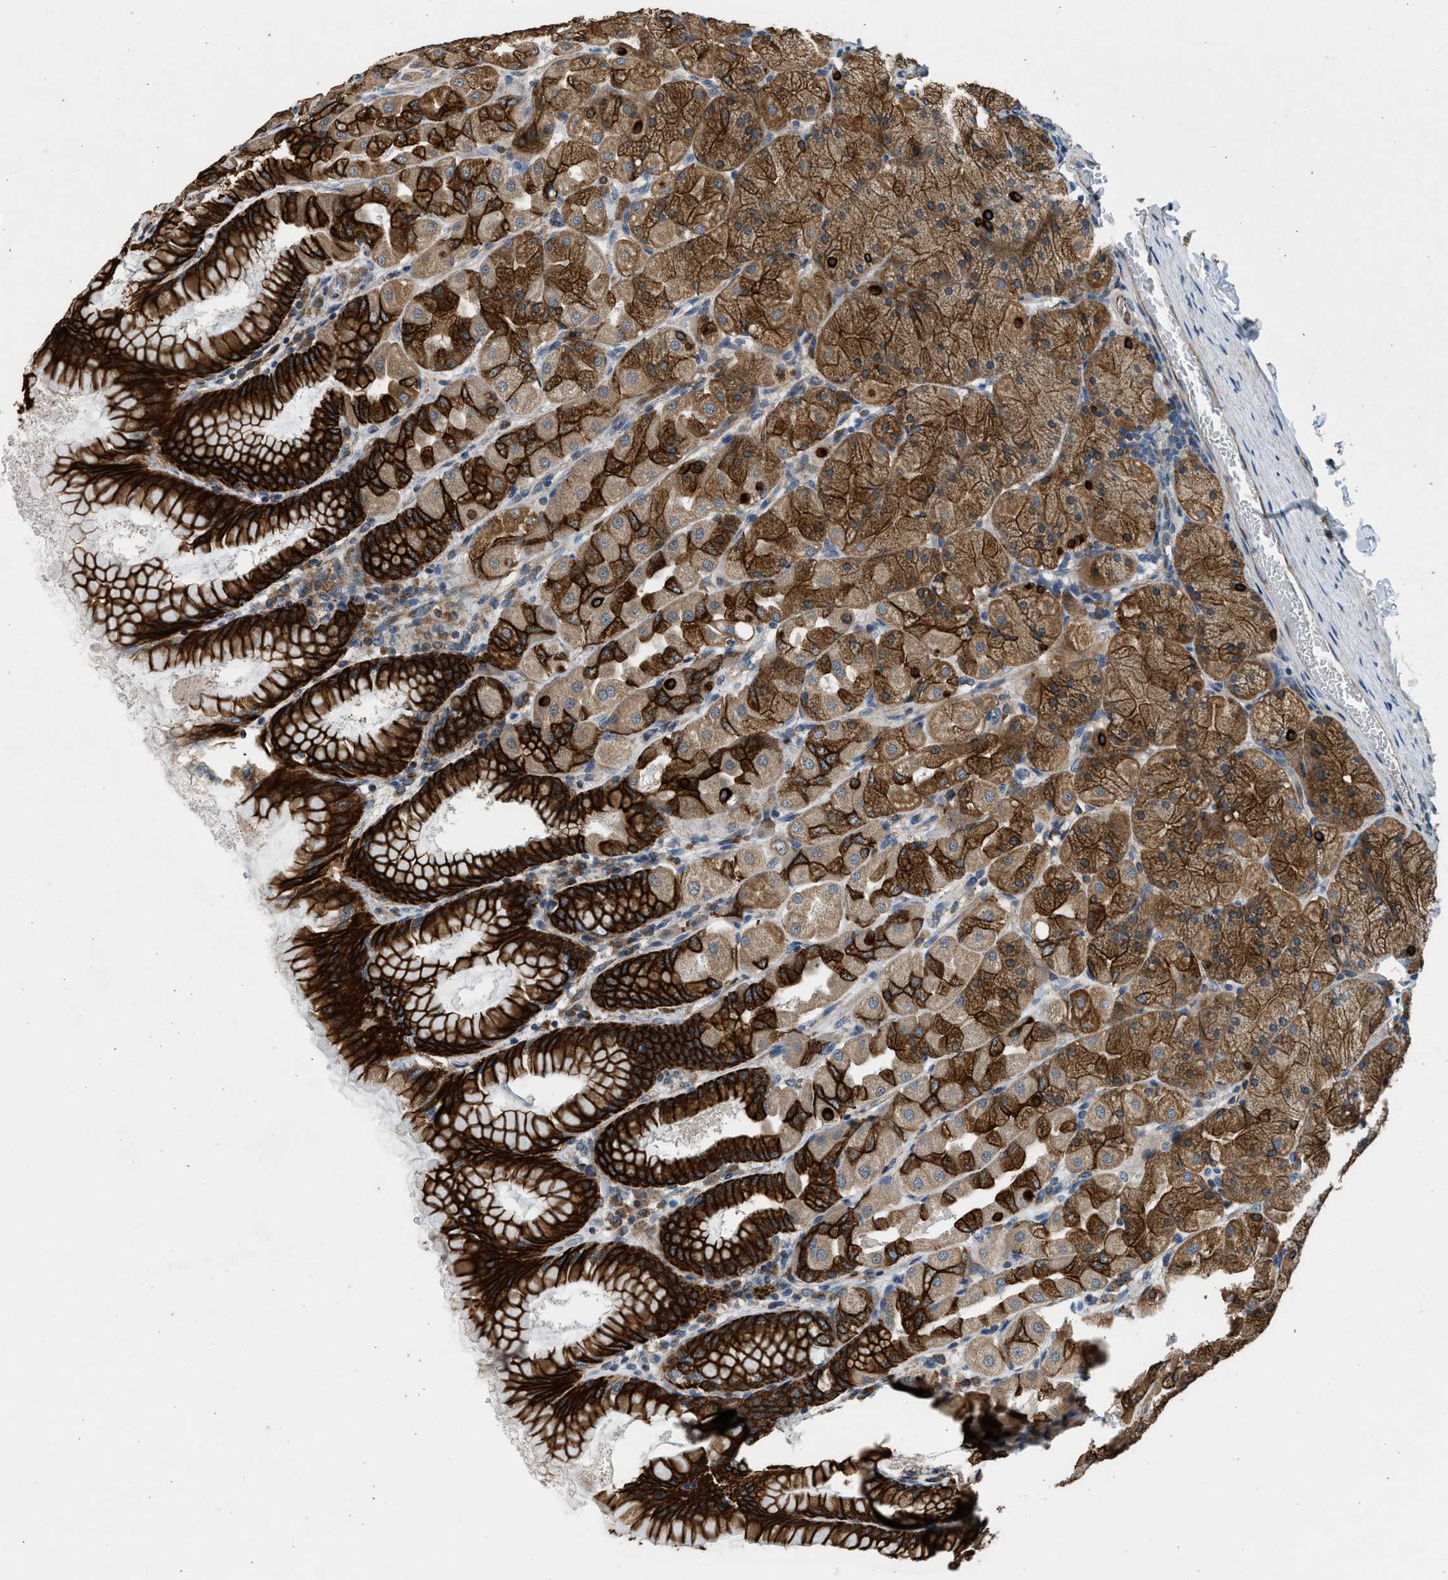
{"staining": {"intensity": "strong", "quantity": ">75%", "location": "cytoplasmic/membranous"}, "tissue": "stomach", "cell_type": "Glandular cells", "image_type": "normal", "snomed": [{"axis": "morphology", "description": "Normal tissue, NOS"}, {"axis": "topography", "description": "Stomach, upper"}], "caption": "Immunohistochemistry of unremarkable stomach displays high levels of strong cytoplasmic/membranous staining in about >75% of glandular cells. (Brightfield microscopy of DAB IHC at high magnification).", "gene": "PCLO", "patient": {"sex": "female", "age": 56}}